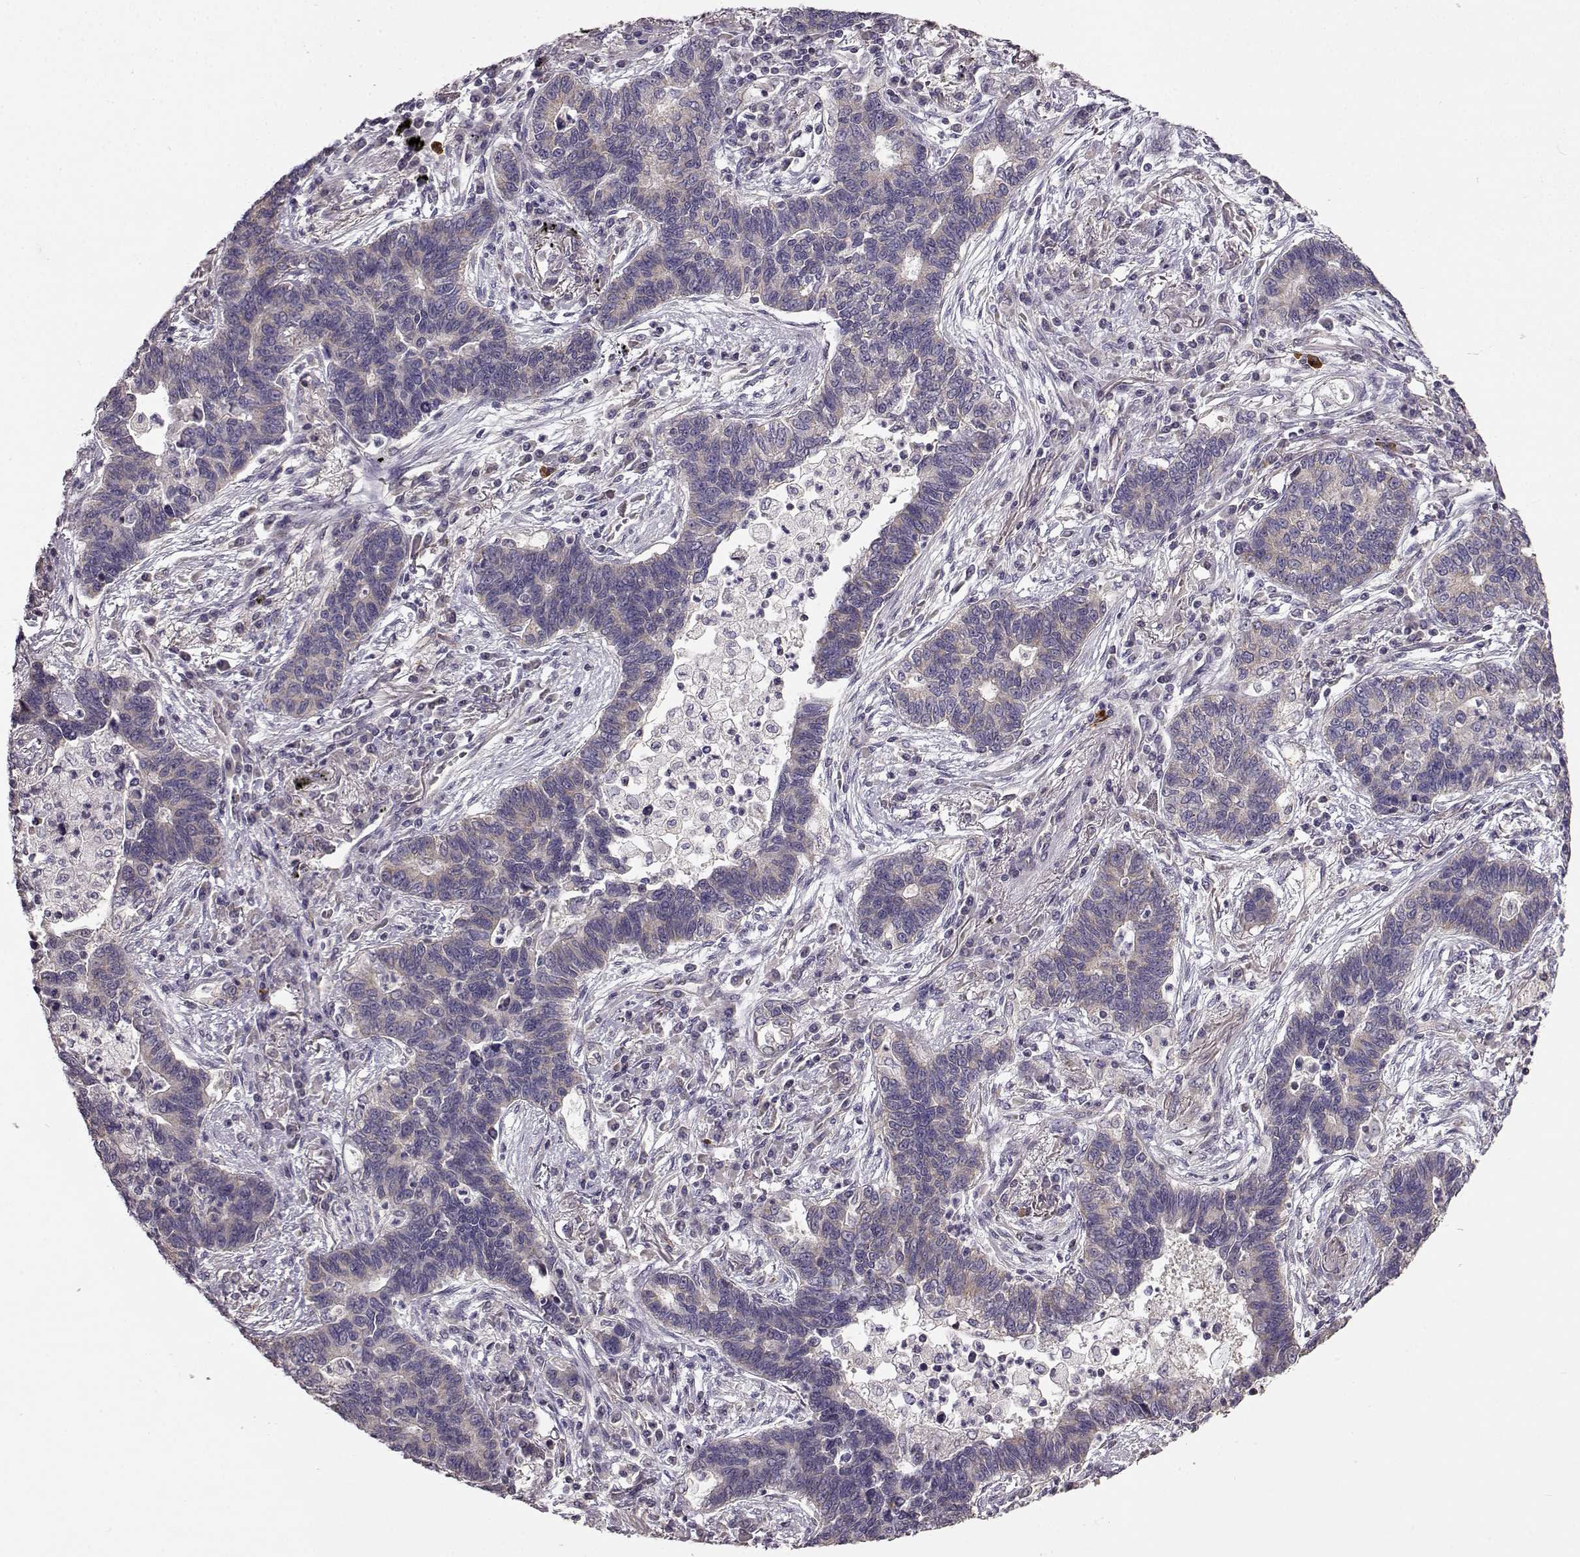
{"staining": {"intensity": "negative", "quantity": "none", "location": "none"}, "tissue": "lung cancer", "cell_type": "Tumor cells", "image_type": "cancer", "snomed": [{"axis": "morphology", "description": "Adenocarcinoma, NOS"}, {"axis": "topography", "description": "Lung"}], "caption": "The immunohistochemistry (IHC) image has no significant staining in tumor cells of lung cancer tissue.", "gene": "ERBB3", "patient": {"sex": "female", "age": 57}}